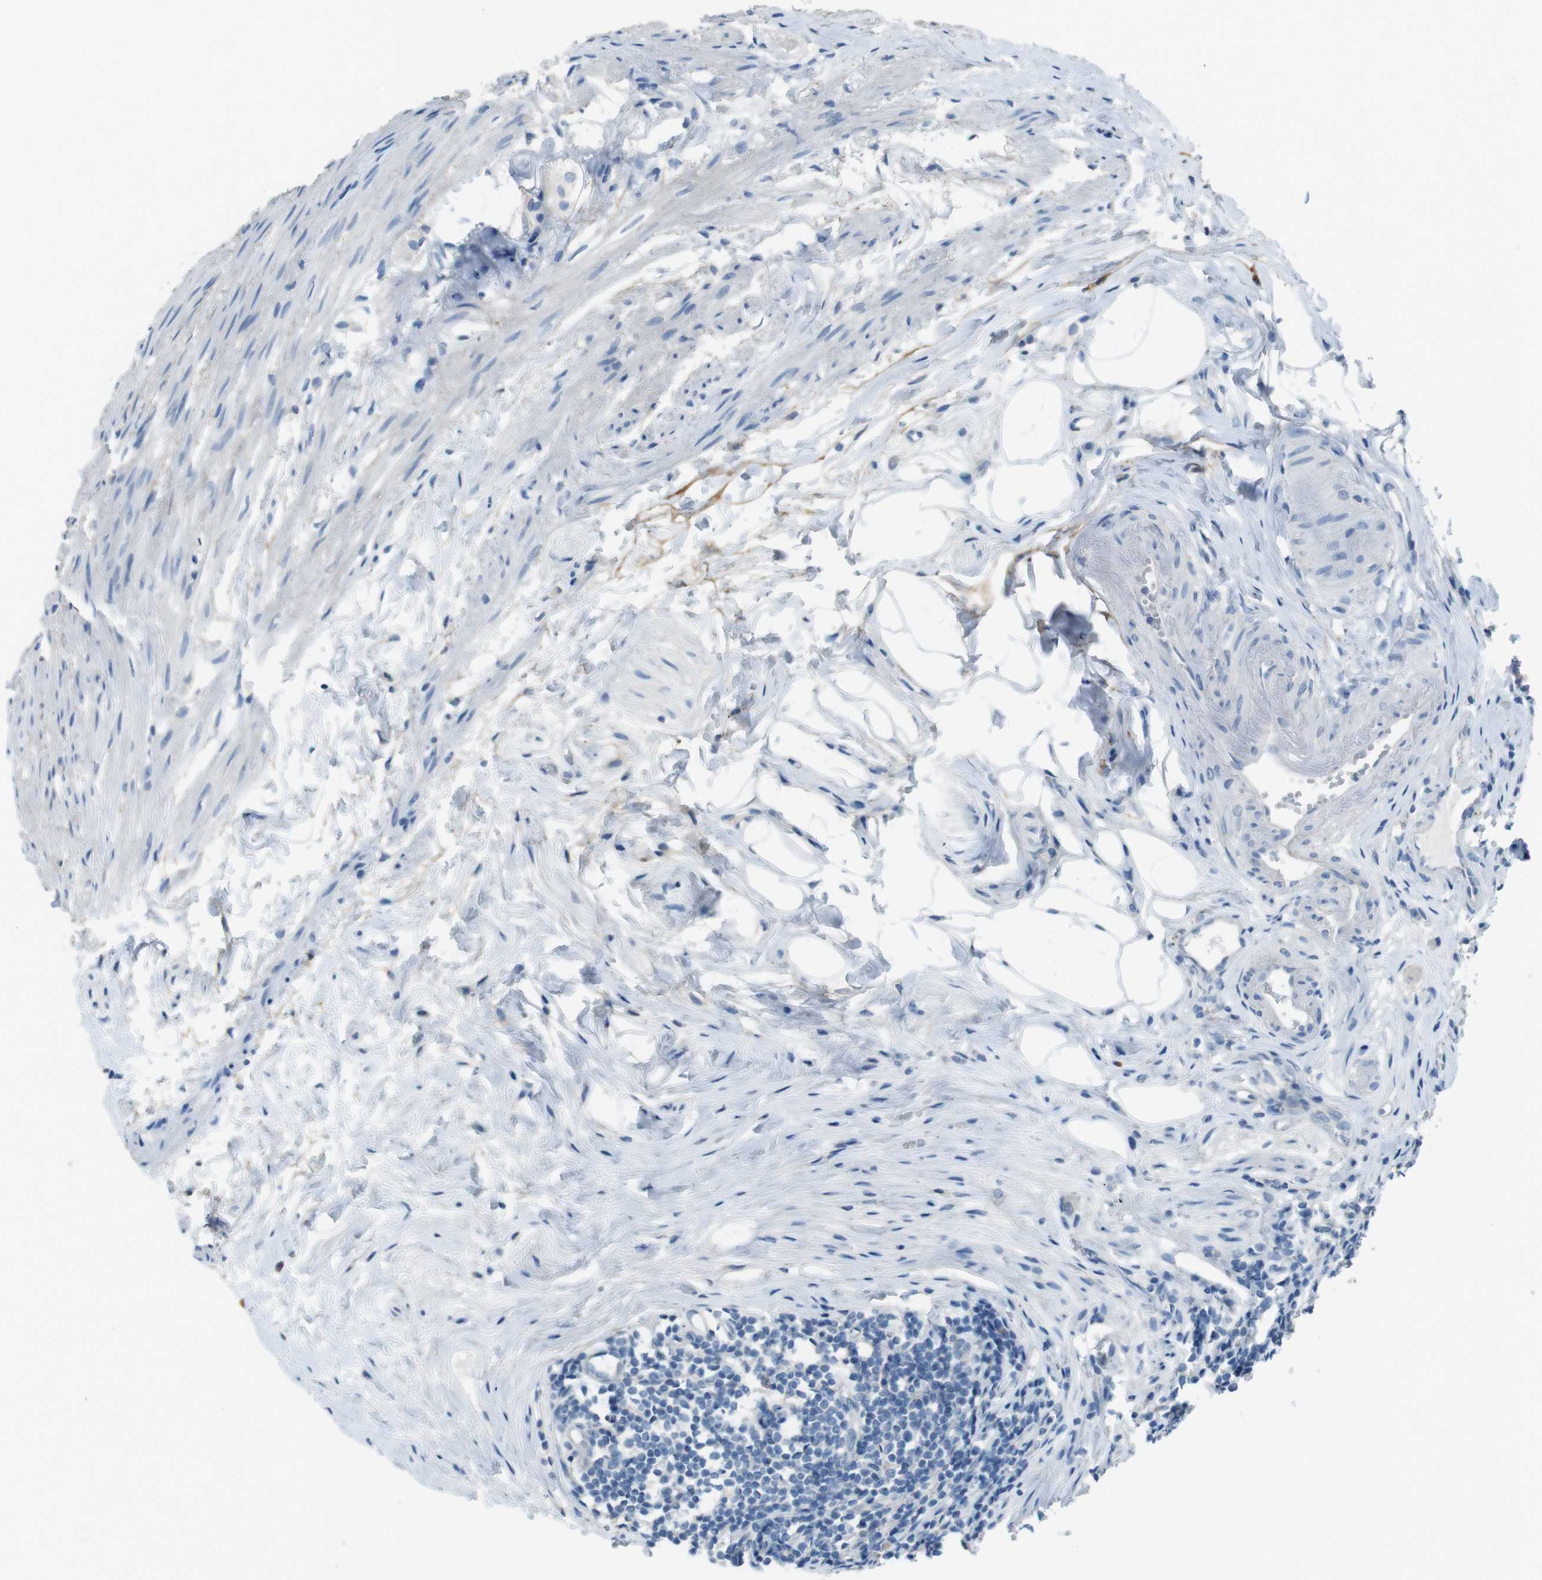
{"staining": {"intensity": "weak", "quantity": "<25%", "location": "cytoplasmic/membranous"}, "tissue": "appendix", "cell_type": "Glandular cells", "image_type": "normal", "snomed": [{"axis": "morphology", "description": "Normal tissue, NOS"}, {"axis": "topography", "description": "Appendix"}], "caption": "This photomicrograph is of unremarkable appendix stained with immunohistochemistry to label a protein in brown with the nuclei are counter-stained blue. There is no staining in glandular cells.", "gene": "ENTPD7", "patient": {"sex": "female", "age": 77}}